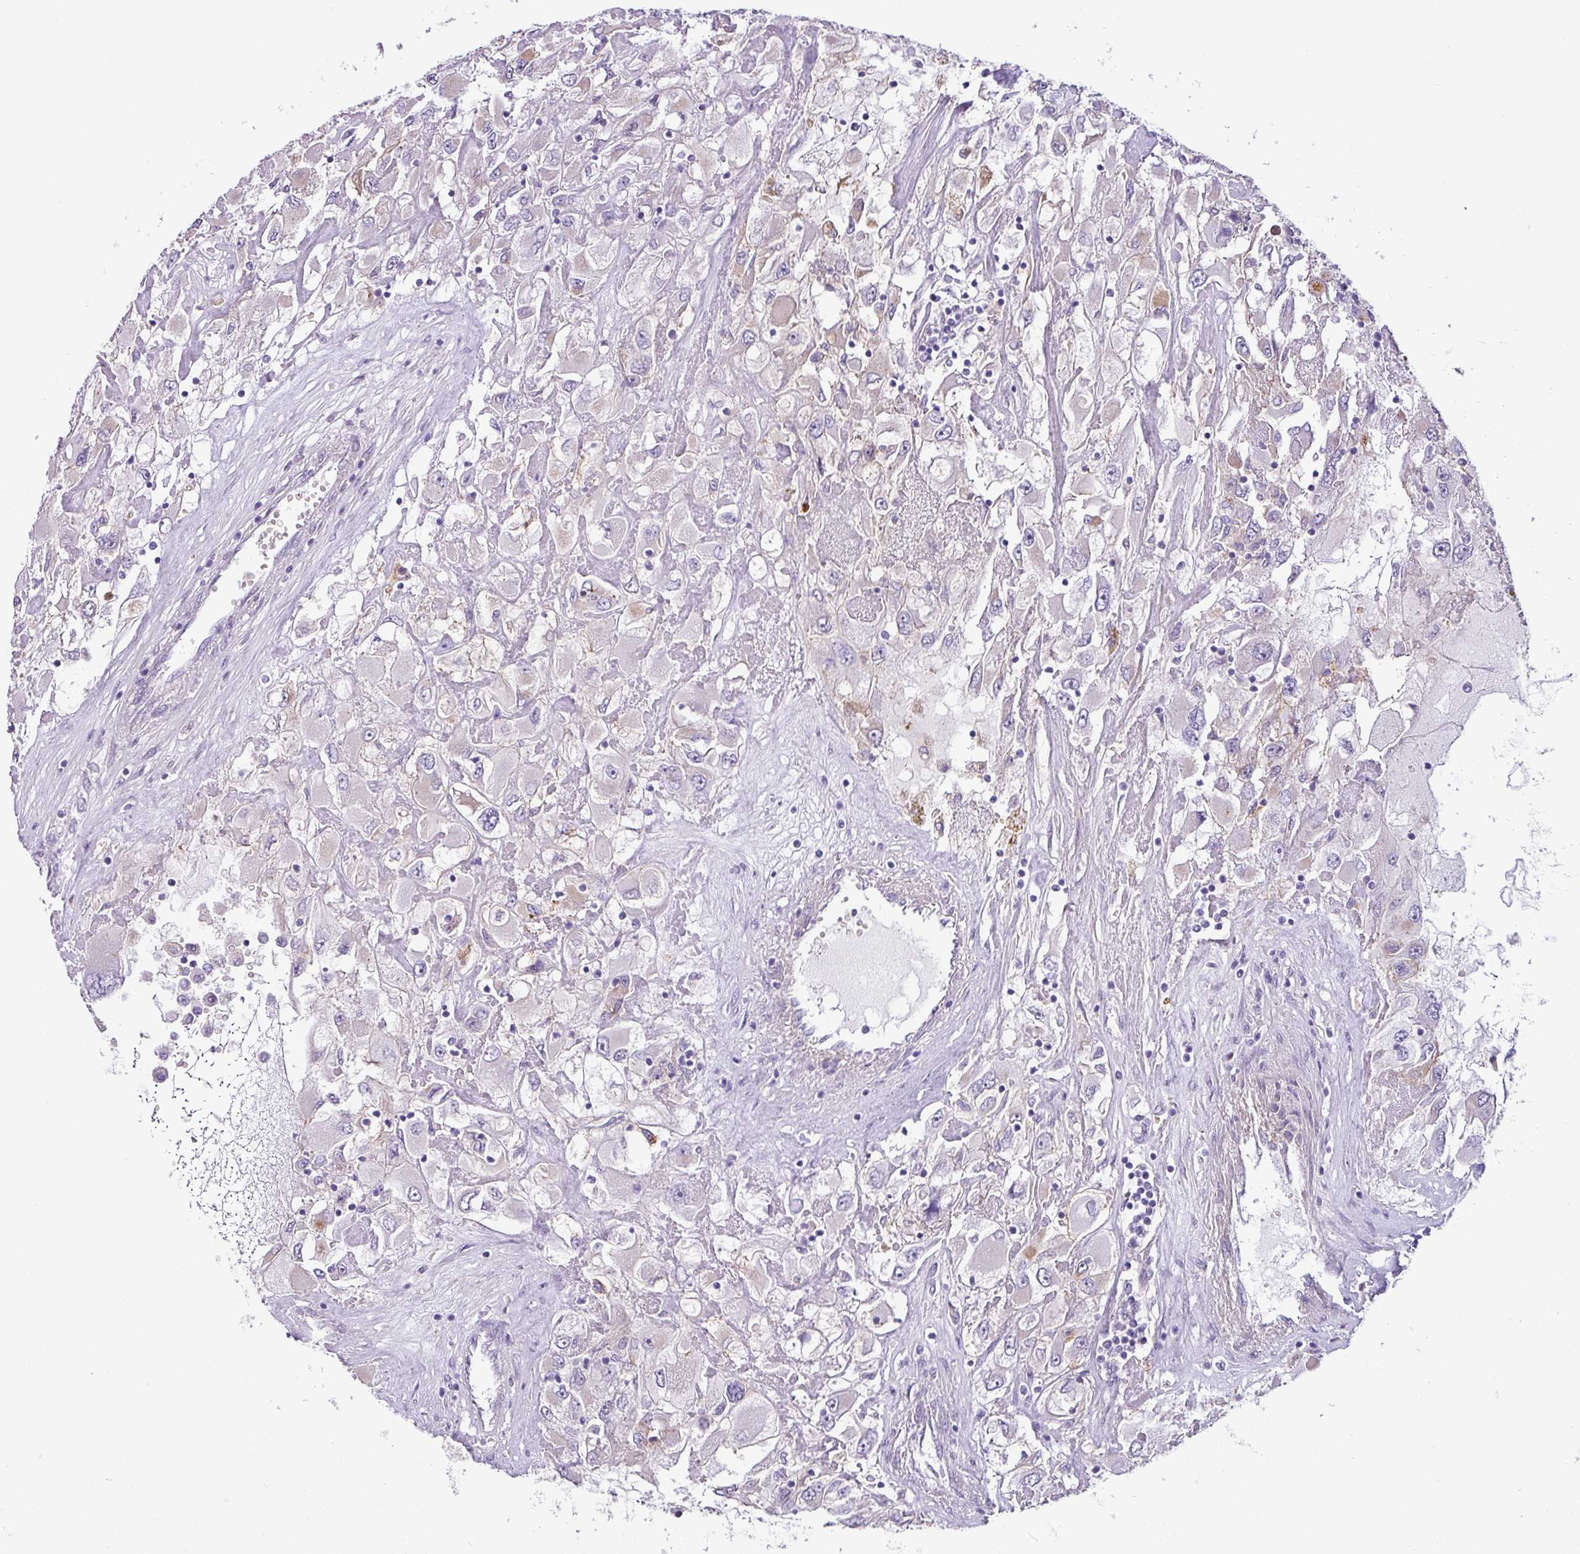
{"staining": {"intensity": "negative", "quantity": "none", "location": "none"}, "tissue": "renal cancer", "cell_type": "Tumor cells", "image_type": "cancer", "snomed": [{"axis": "morphology", "description": "Adenocarcinoma, NOS"}, {"axis": "topography", "description": "Kidney"}], "caption": "Renal adenocarcinoma was stained to show a protein in brown. There is no significant staining in tumor cells.", "gene": "TMEM178B", "patient": {"sex": "female", "age": 52}}